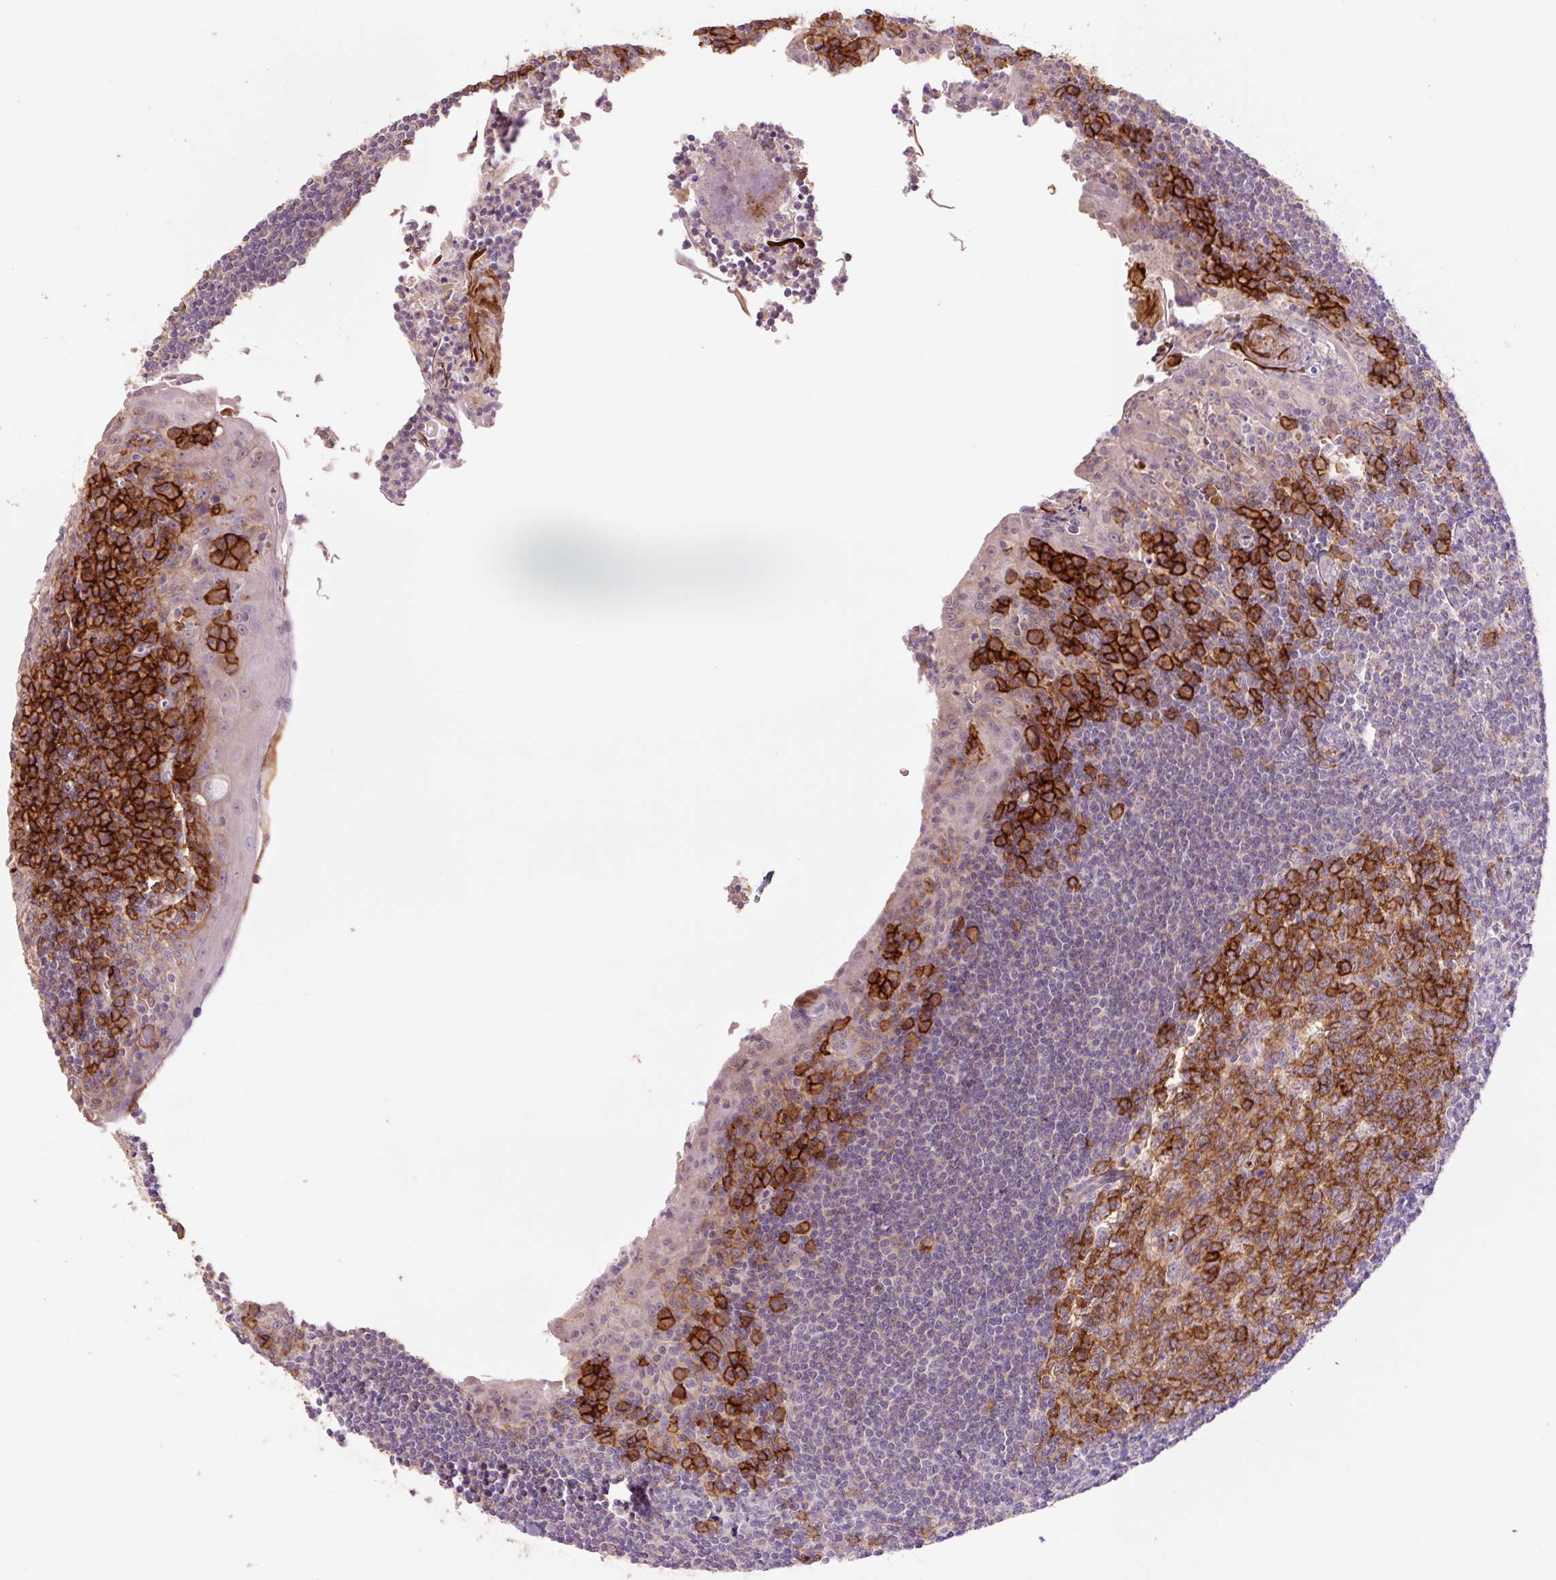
{"staining": {"intensity": "strong", "quantity": ">75%", "location": "cytoplasmic/membranous"}, "tissue": "tonsil", "cell_type": "Germinal center cells", "image_type": "normal", "snomed": [{"axis": "morphology", "description": "Normal tissue, NOS"}, {"axis": "topography", "description": "Tonsil"}], "caption": "The histopathology image displays a brown stain indicating the presence of a protein in the cytoplasmic/membranous of germinal center cells in tonsil. (DAB IHC with brightfield microscopy, high magnification).", "gene": "SLC1A4", "patient": {"sex": "male", "age": 27}}